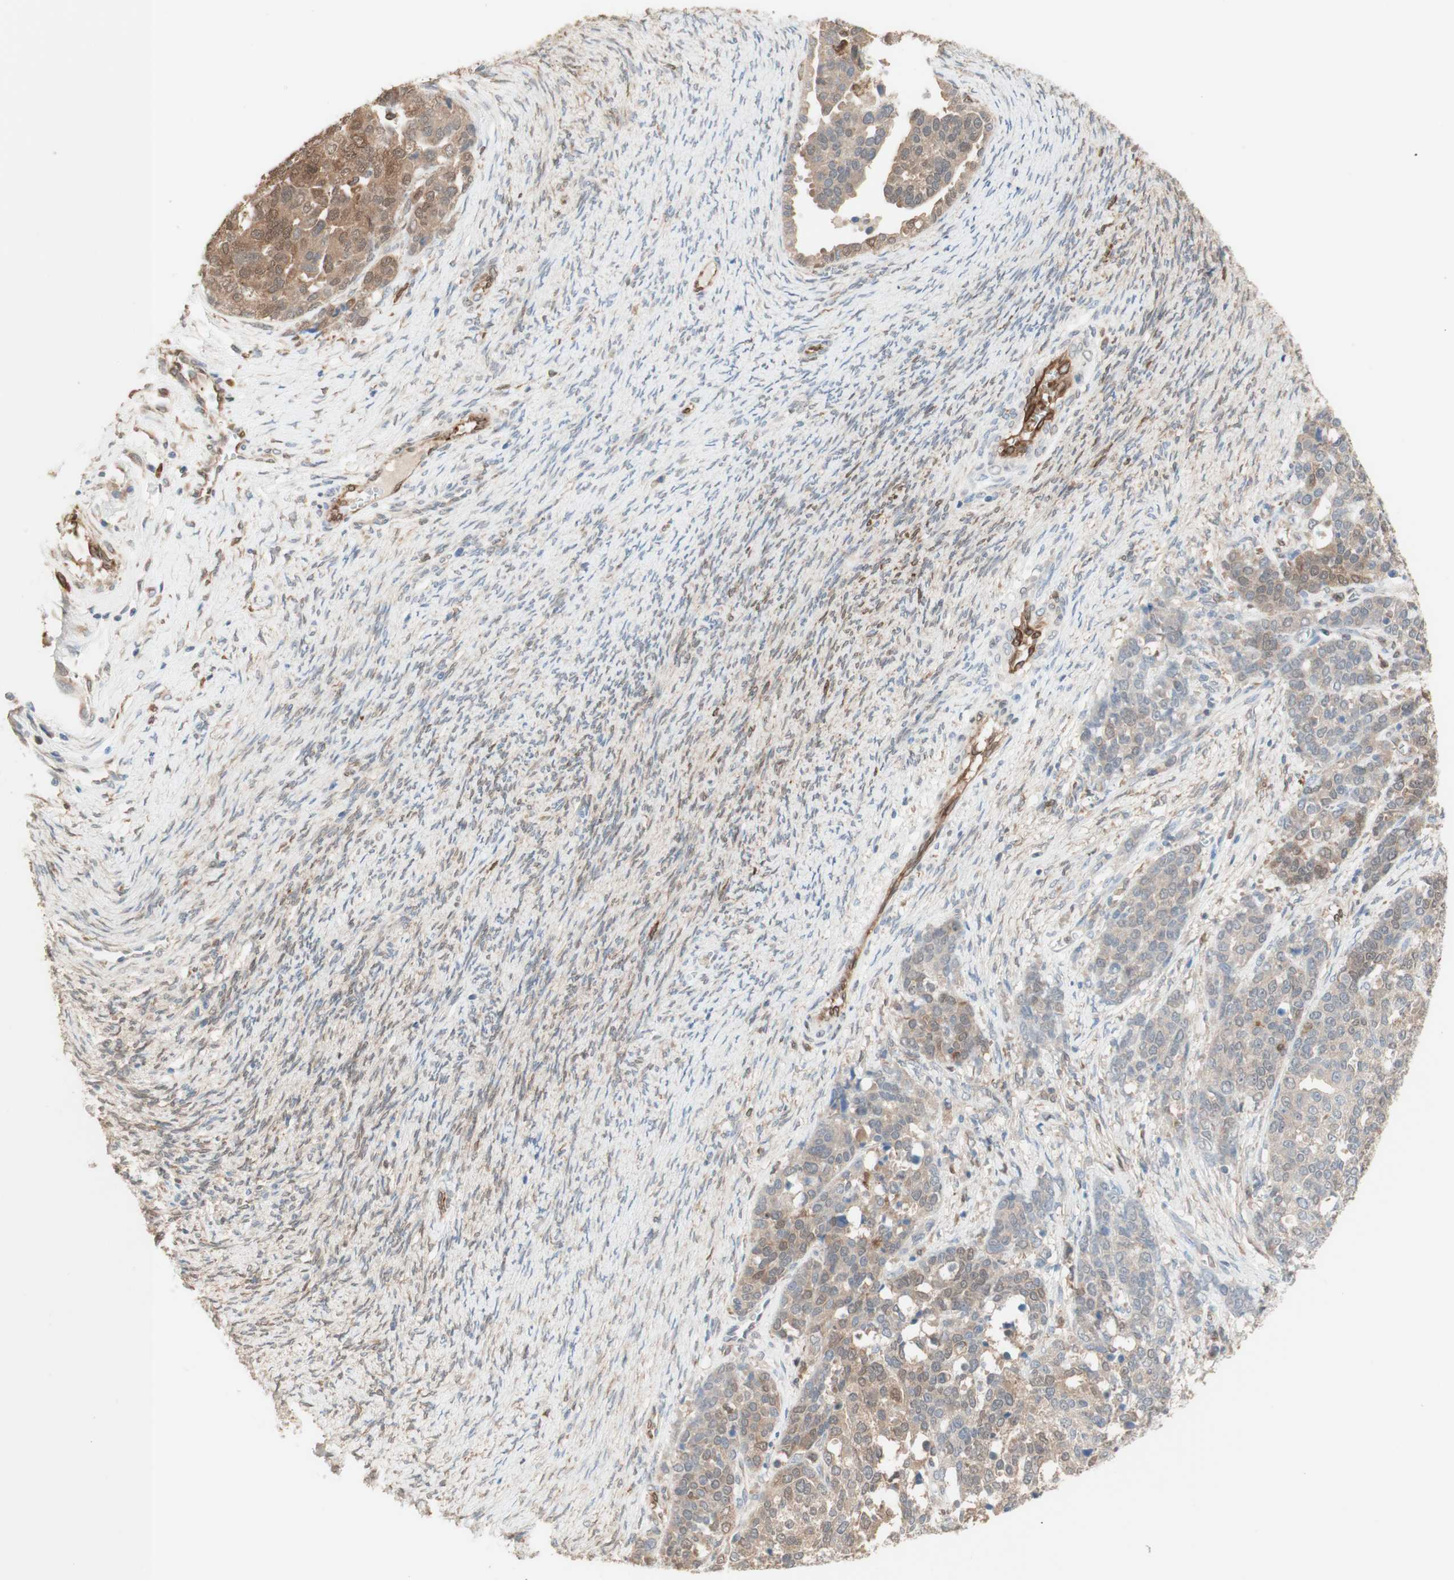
{"staining": {"intensity": "weak", "quantity": ">75%", "location": "cytoplasmic/membranous"}, "tissue": "ovarian cancer", "cell_type": "Tumor cells", "image_type": "cancer", "snomed": [{"axis": "morphology", "description": "Cystadenocarcinoma, serous, NOS"}, {"axis": "topography", "description": "Ovary"}], "caption": "Ovarian serous cystadenocarcinoma stained with a brown dye displays weak cytoplasmic/membranous positive positivity in about >75% of tumor cells.", "gene": "COMT", "patient": {"sex": "female", "age": 44}}